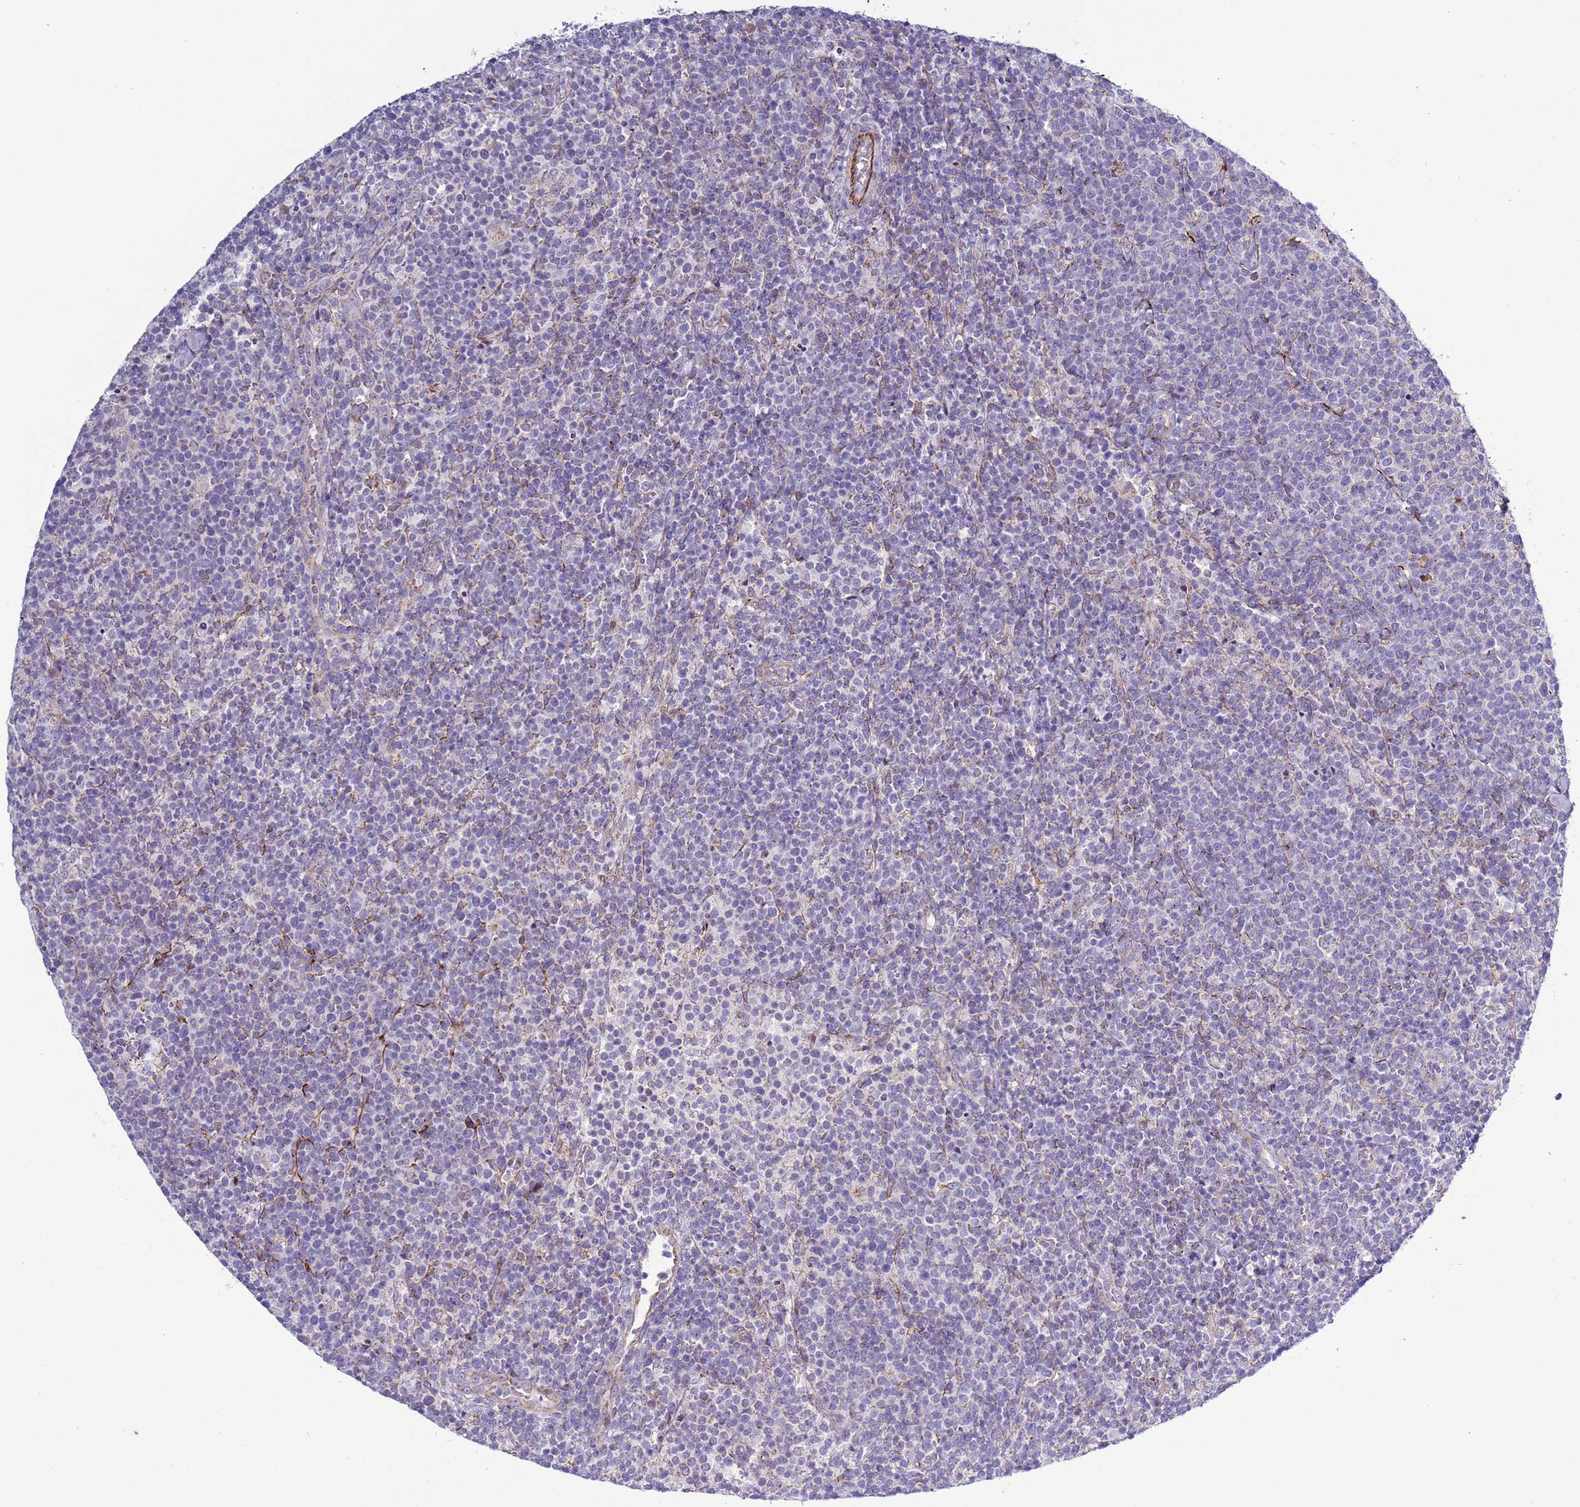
{"staining": {"intensity": "negative", "quantity": "none", "location": "none"}, "tissue": "lymphoma", "cell_type": "Tumor cells", "image_type": "cancer", "snomed": [{"axis": "morphology", "description": "Malignant lymphoma, non-Hodgkin's type, High grade"}, {"axis": "topography", "description": "Lymph node"}], "caption": "High power microscopy image of an immunohistochemistry histopathology image of malignant lymphoma, non-Hodgkin's type (high-grade), revealing no significant expression in tumor cells.", "gene": "ABHD17B", "patient": {"sex": "male", "age": 61}}